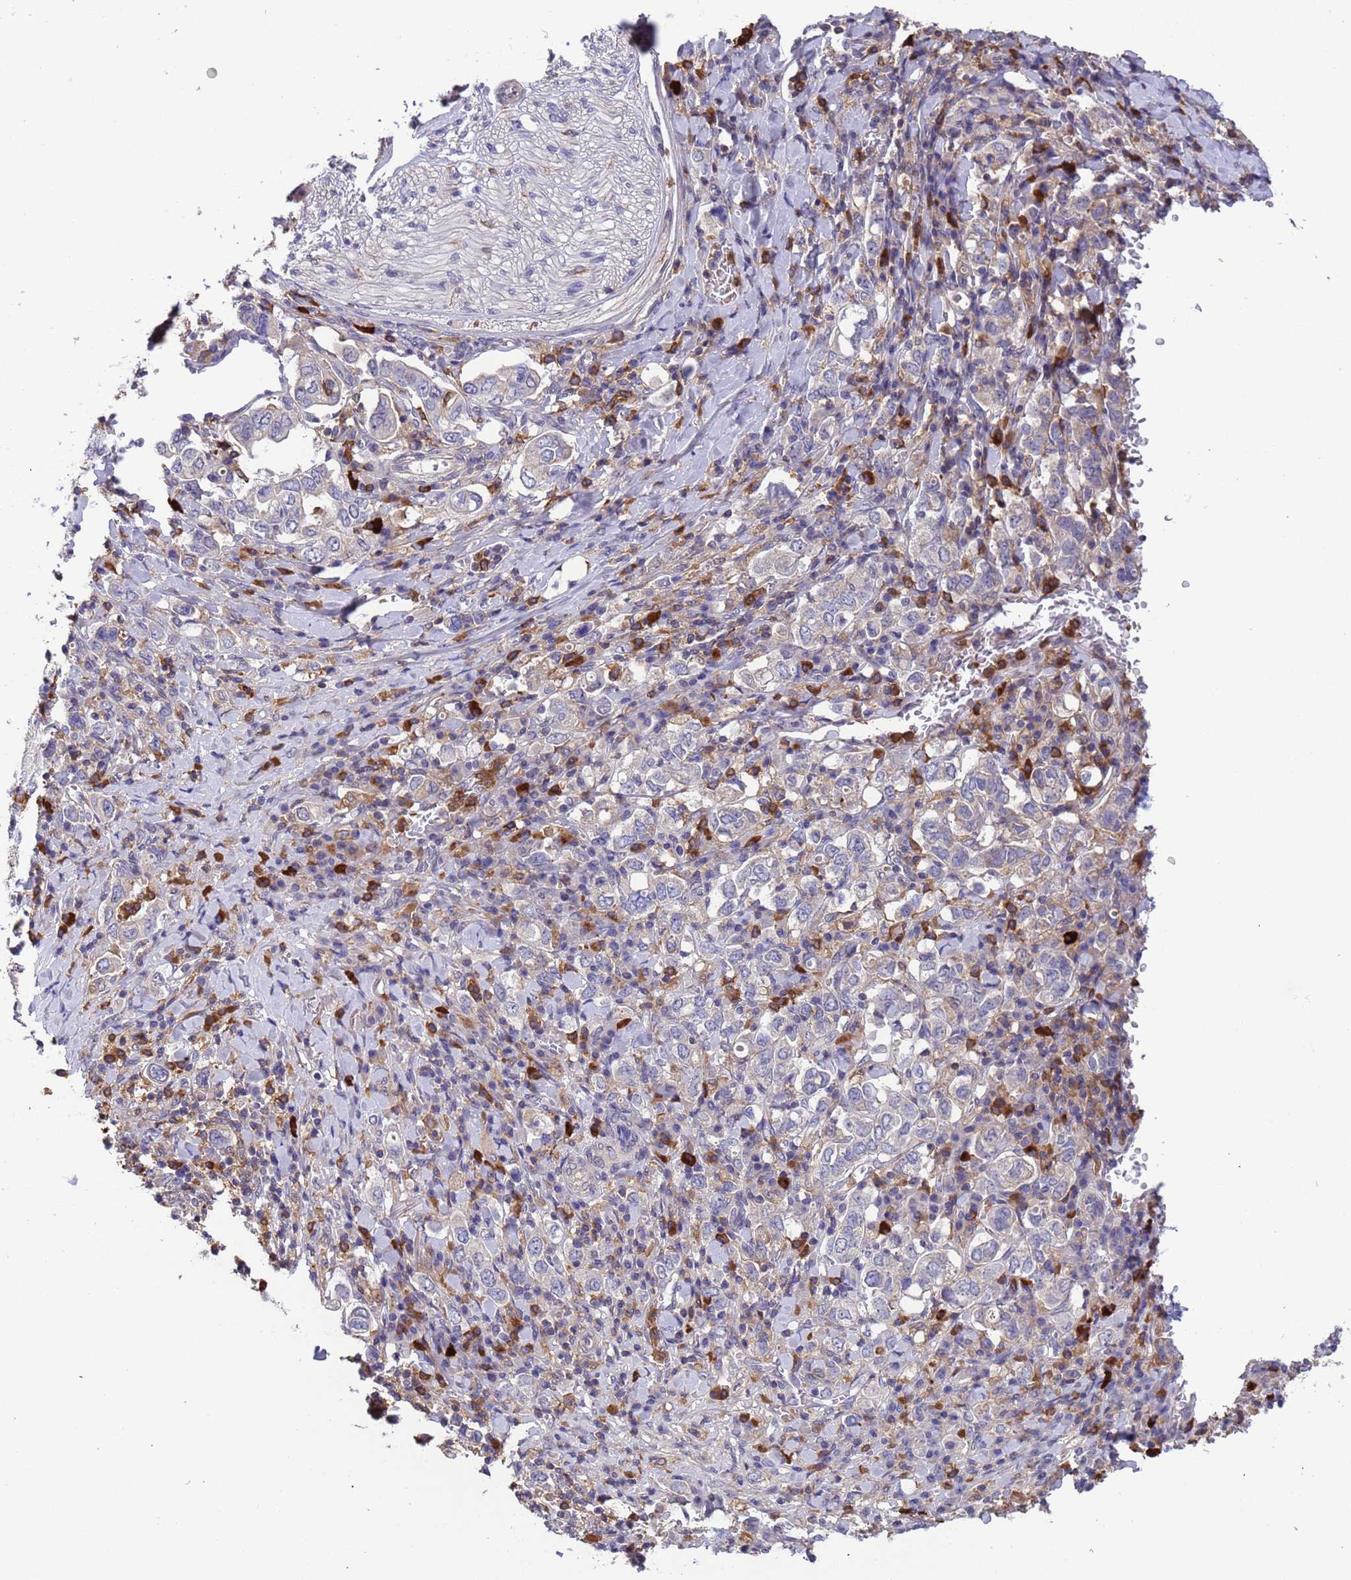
{"staining": {"intensity": "negative", "quantity": "none", "location": "none"}, "tissue": "stomach cancer", "cell_type": "Tumor cells", "image_type": "cancer", "snomed": [{"axis": "morphology", "description": "Adenocarcinoma, NOS"}, {"axis": "topography", "description": "Stomach, upper"}], "caption": "An immunohistochemistry histopathology image of stomach cancer is shown. There is no staining in tumor cells of stomach cancer.", "gene": "AMPD3", "patient": {"sex": "male", "age": 62}}